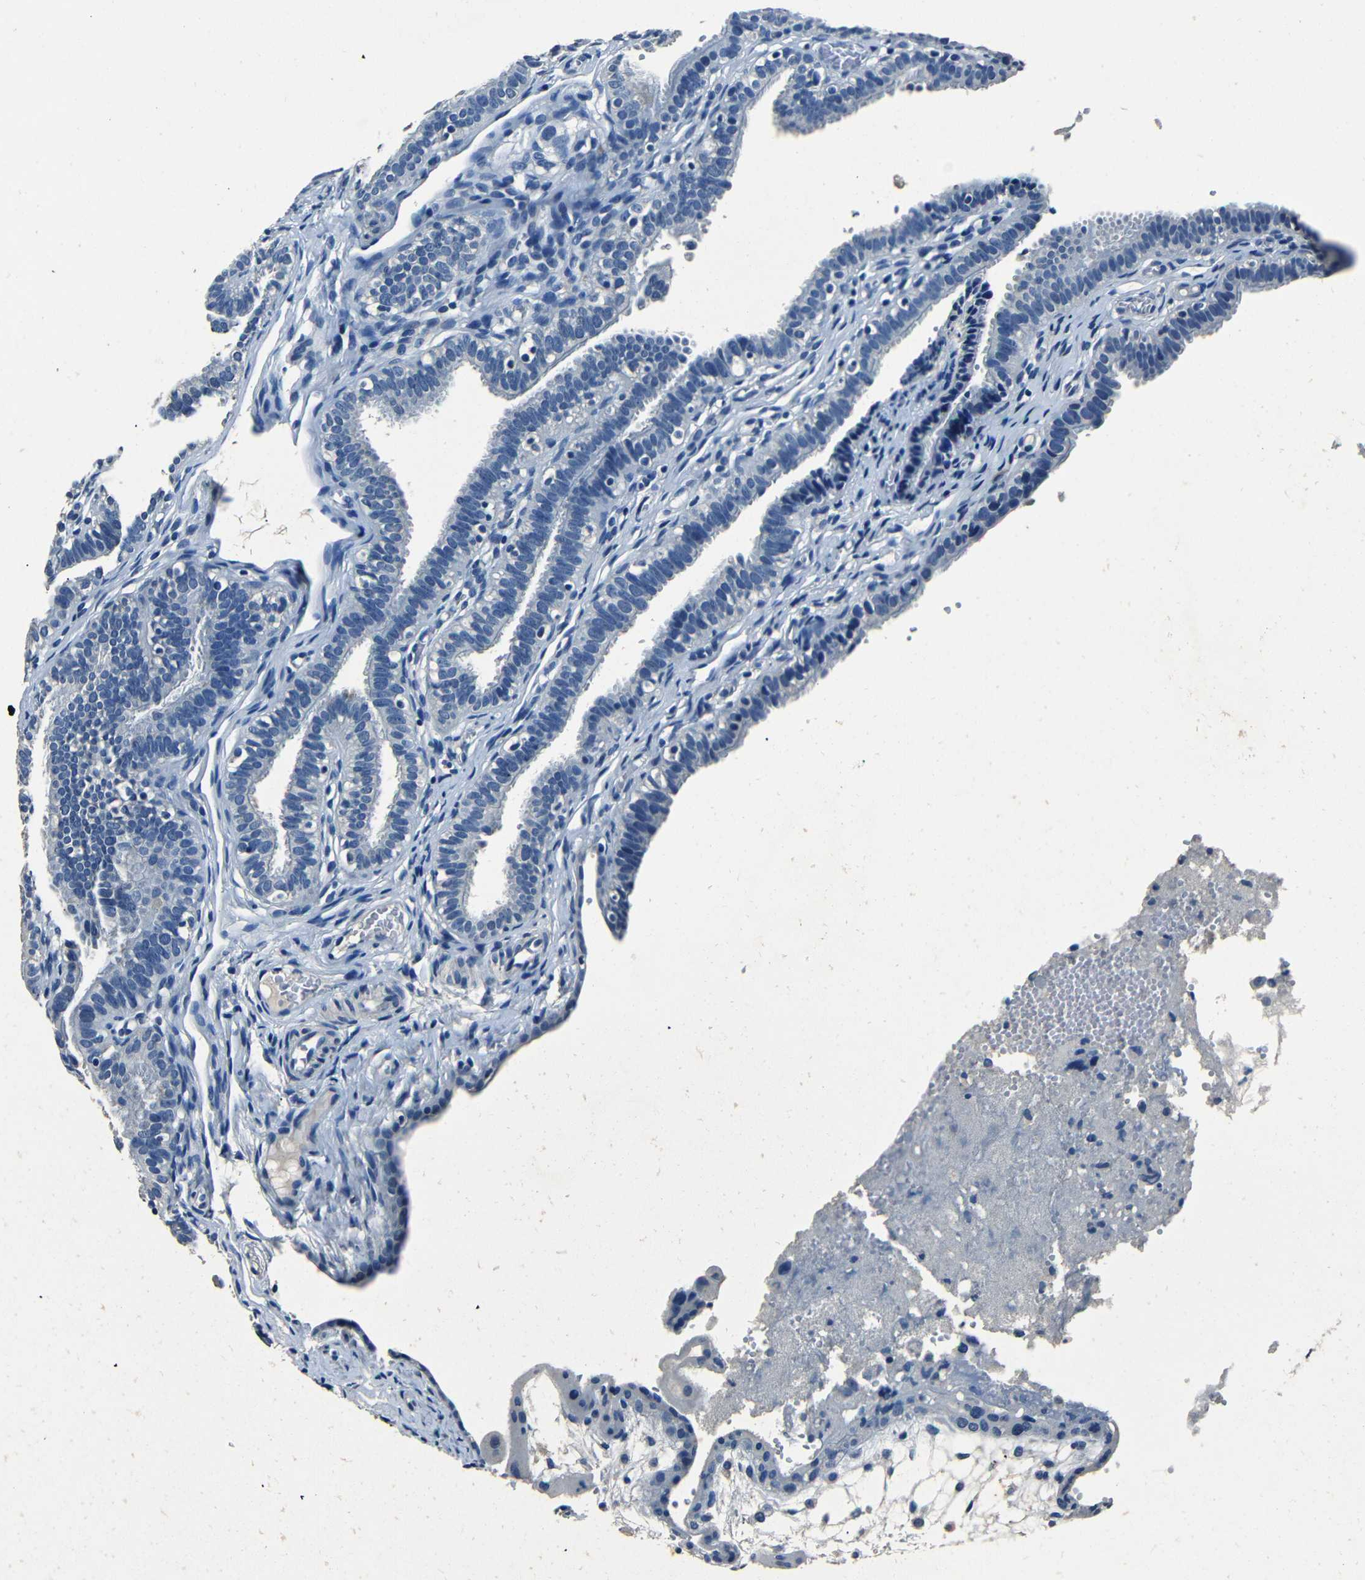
{"staining": {"intensity": "negative", "quantity": "none", "location": "none"}, "tissue": "fallopian tube", "cell_type": "Glandular cells", "image_type": "normal", "snomed": [{"axis": "morphology", "description": "Normal tissue, NOS"}, {"axis": "topography", "description": "Fallopian tube"}, {"axis": "topography", "description": "Placenta"}], "caption": "Fallopian tube stained for a protein using IHC demonstrates no expression glandular cells.", "gene": "NCMAP", "patient": {"sex": "female", "age": 34}}